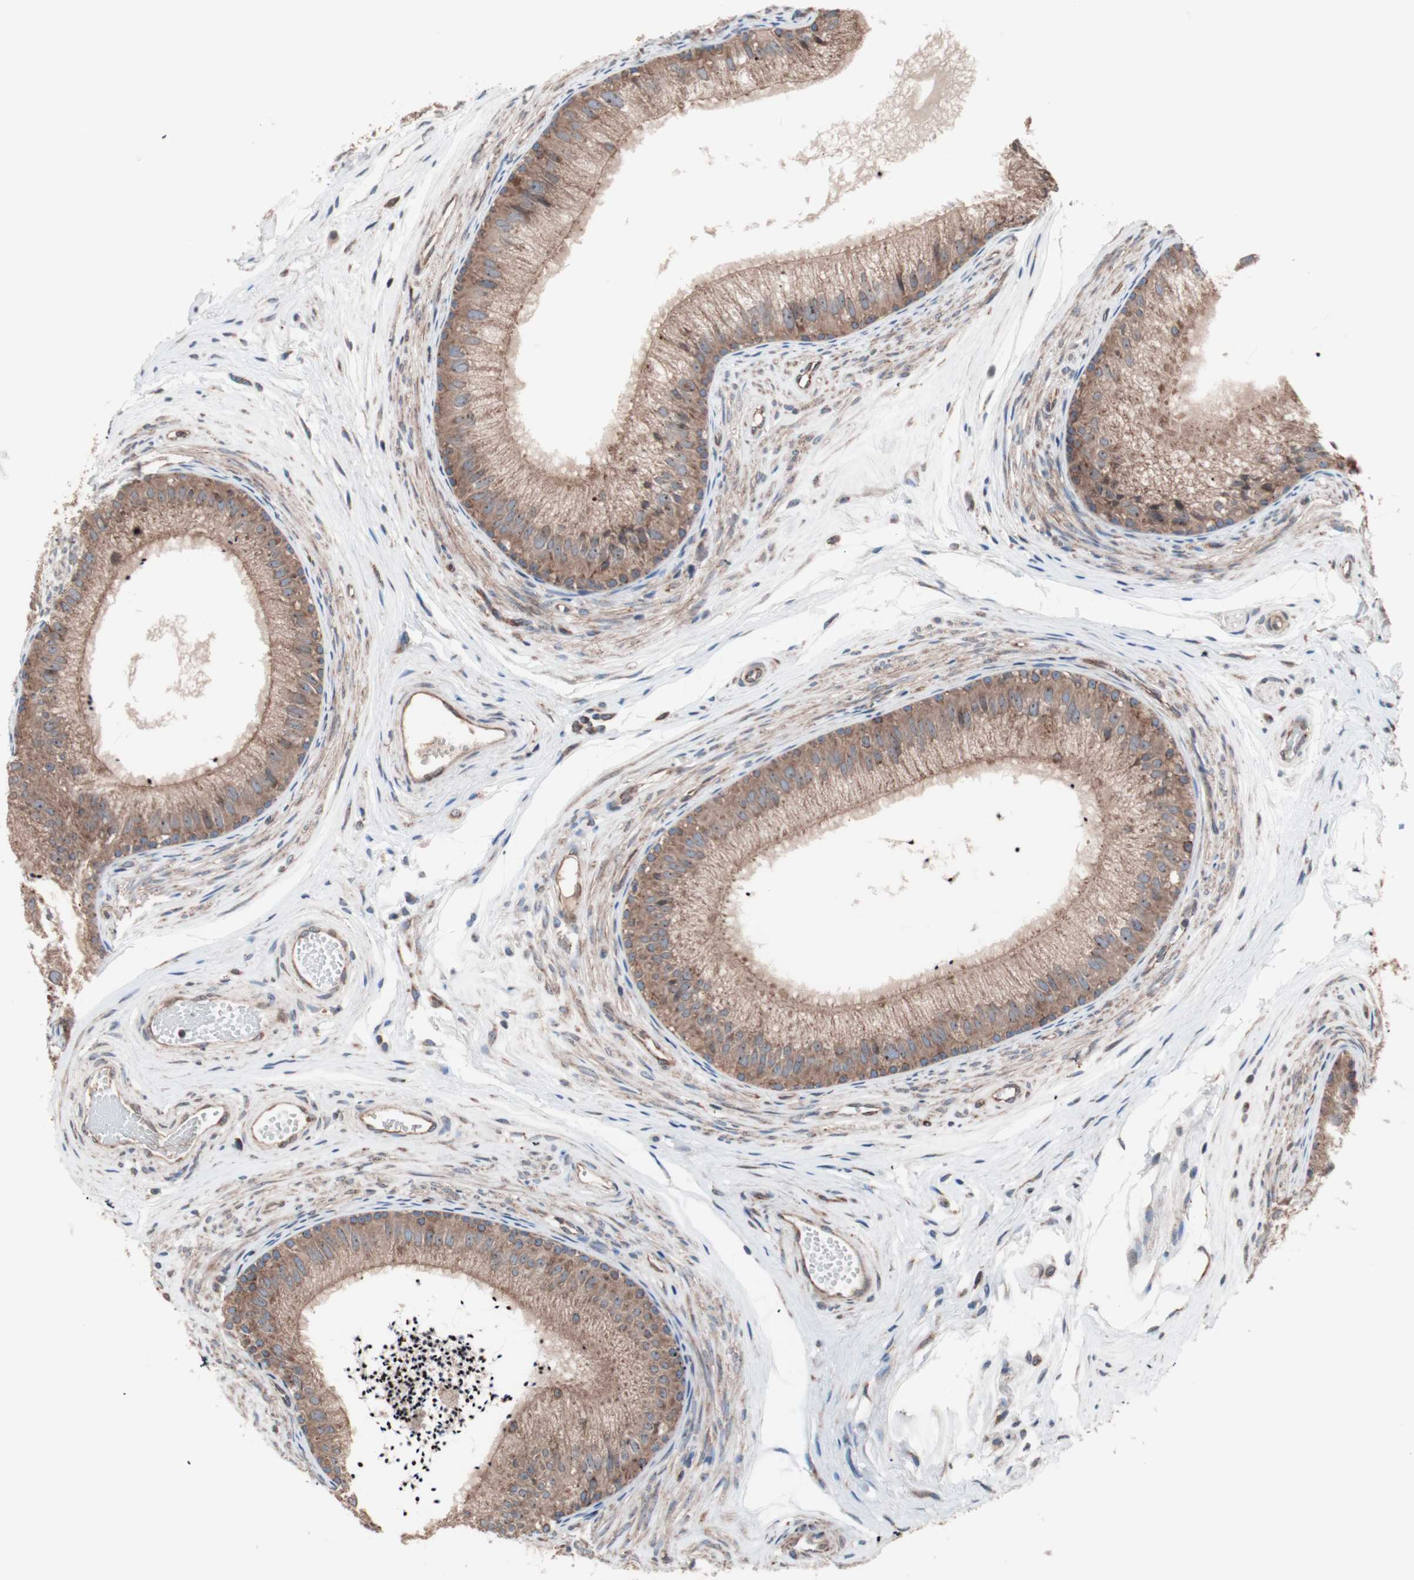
{"staining": {"intensity": "moderate", "quantity": ">75%", "location": "cytoplasmic/membranous"}, "tissue": "epididymis", "cell_type": "Glandular cells", "image_type": "normal", "snomed": [{"axis": "morphology", "description": "Normal tissue, NOS"}, {"axis": "topography", "description": "Epididymis"}], "caption": "An image of human epididymis stained for a protein reveals moderate cytoplasmic/membranous brown staining in glandular cells. (brown staining indicates protein expression, while blue staining denotes nuclei).", "gene": "CTTNBP2NL", "patient": {"sex": "male", "age": 56}}